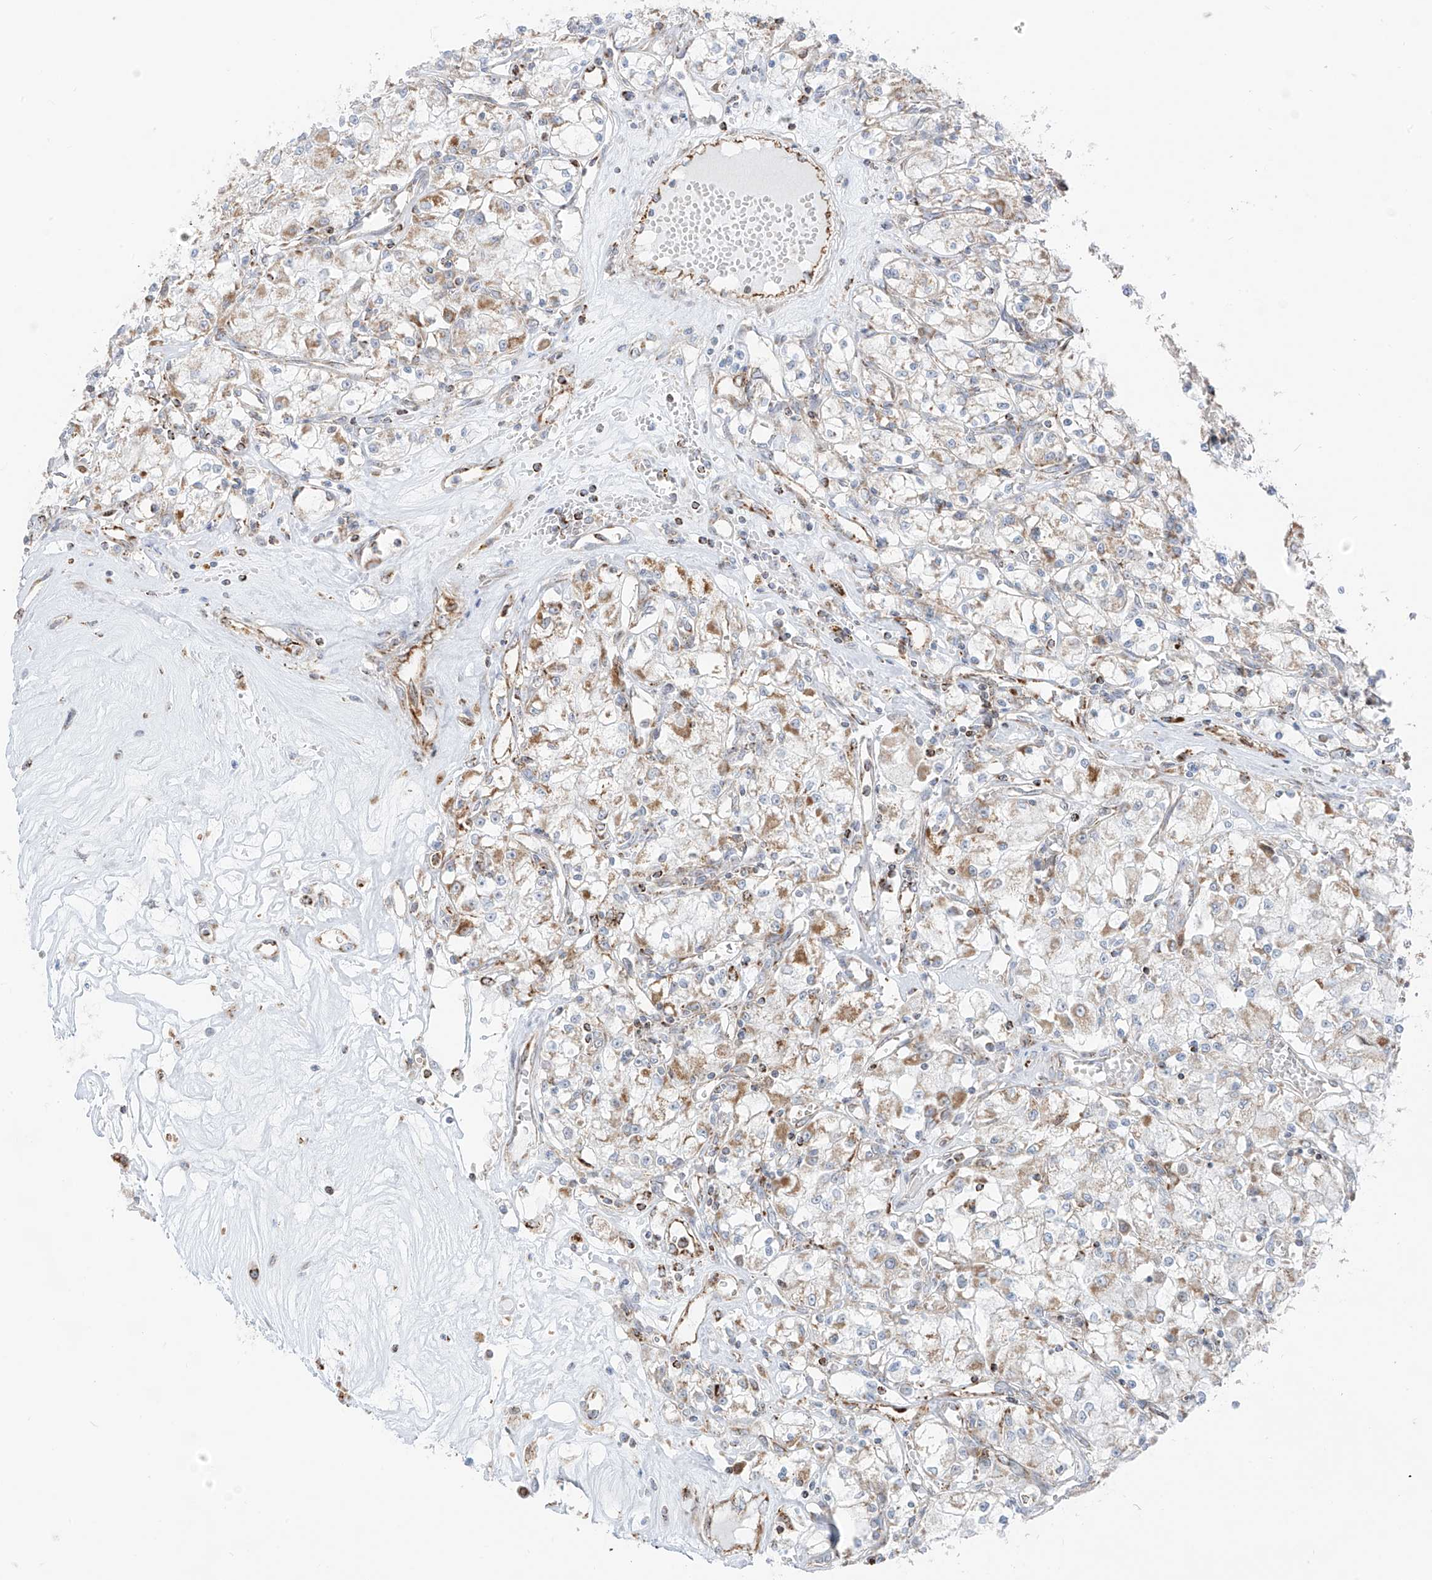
{"staining": {"intensity": "moderate", "quantity": "25%-75%", "location": "cytoplasmic/membranous"}, "tissue": "renal cancer", "cell_type": "Tumor cells", "image_type": "cancer", "snomed": [{"axis": "morphology", "description": "Adenocarcinoma, NOS"}, {"axis": "topography", "description": "Kidney"}], "caption": "A micrograph showing moderate cytoplasmic/membranous expression in approximately 25%-75% of tumor cells in renal adenocarcinoma, as visualized by brown immunohistochemical staining.", "gene": "ETHE1", "patient": {"sex": "female", "age": 59}}